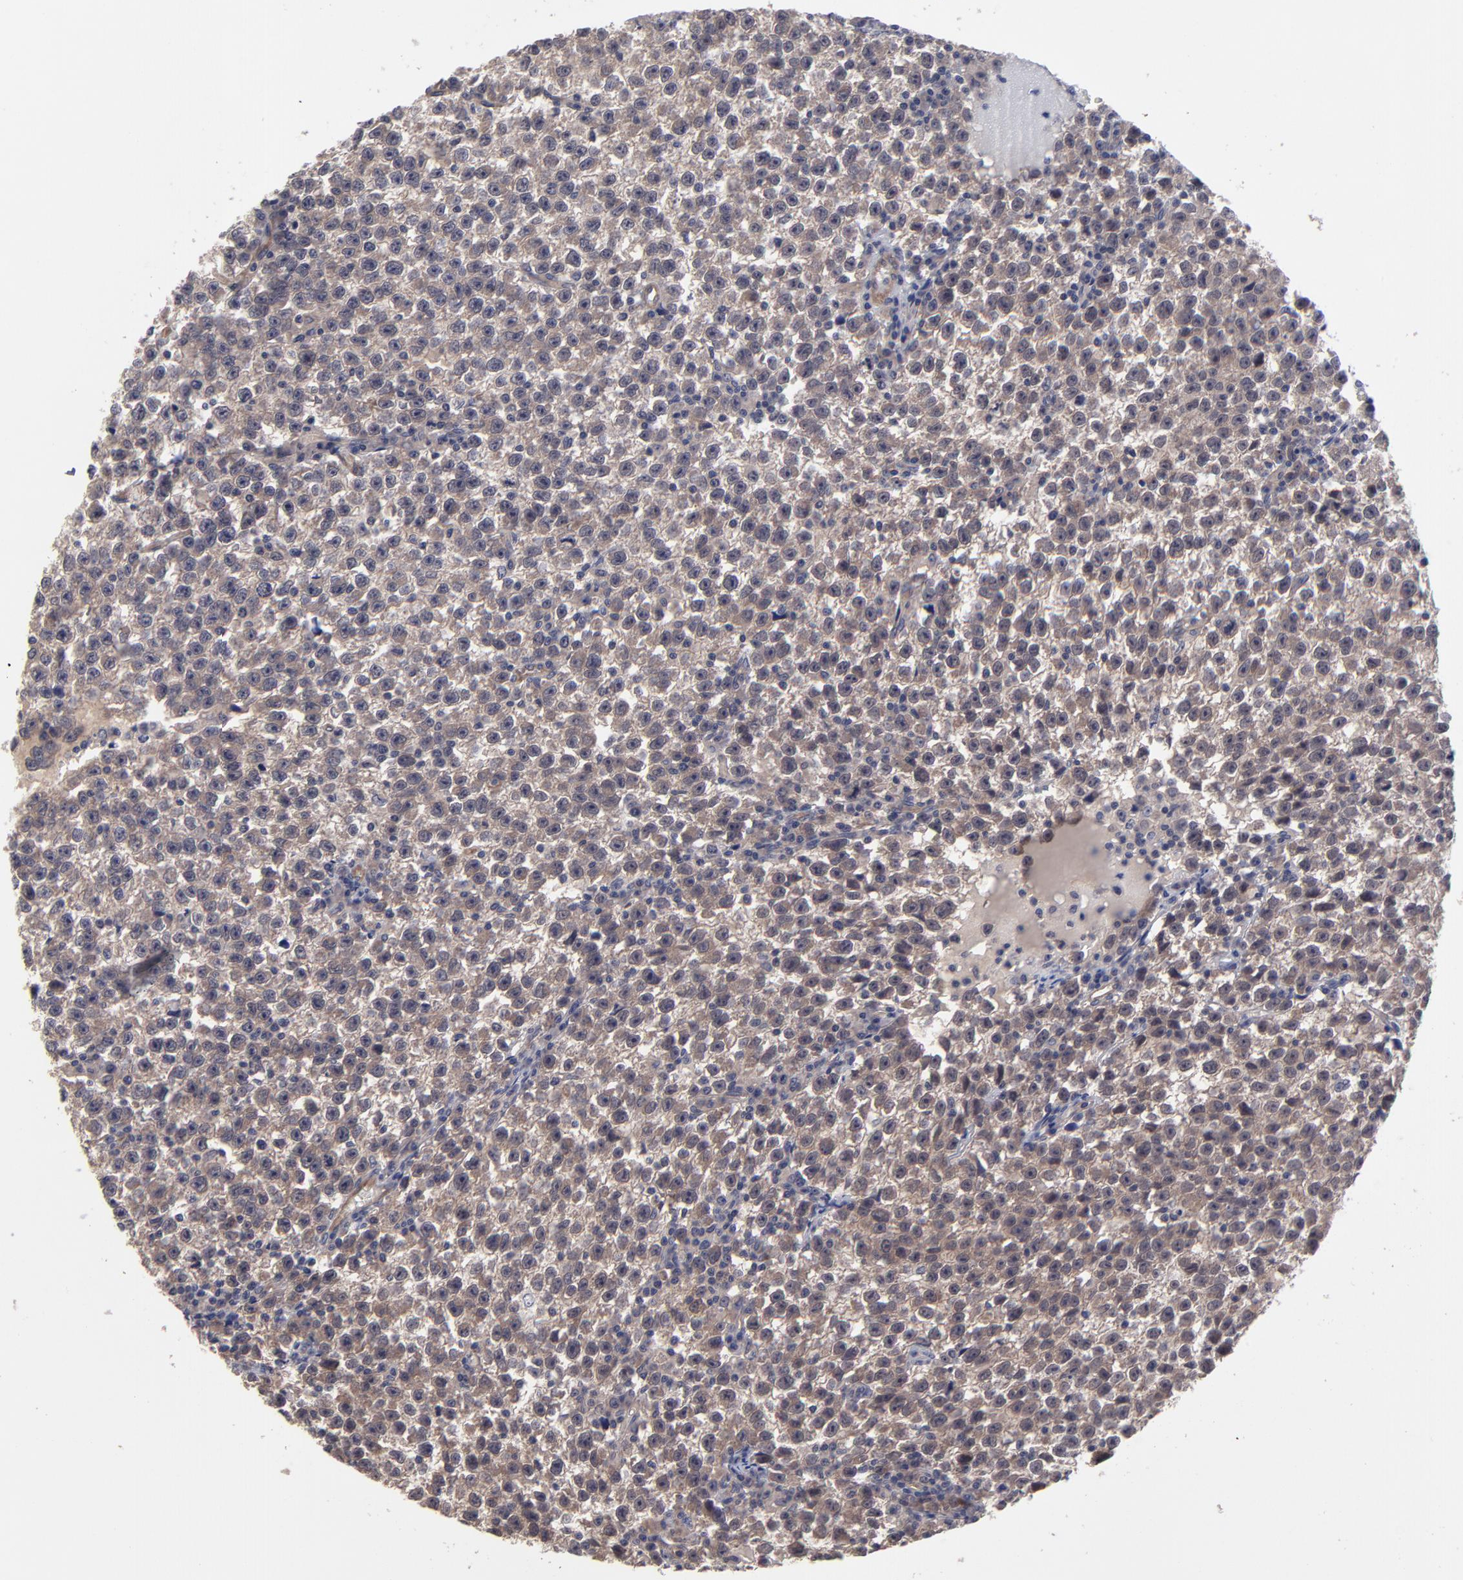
{"staining": {"intensity": "weak", "quantity": ">75%", "location": "cytoplasmic/membranous"}, "tissue": "testis cancer", "cell_type": "Tumor cells", "image_type": "cancer", "snomed": [{"axis": "morphology", "description": "Seminoma, NOS"}, {"axis": "topography", "description": "Testis"}], "caption": "A low amount of weak cytoplasmic/membranous expression is appreciated in approximately >75% of tumor cells in testis cancer tissue.", "gene": "ZNF780B", "patient": {"sex": "male", "age": 35}}